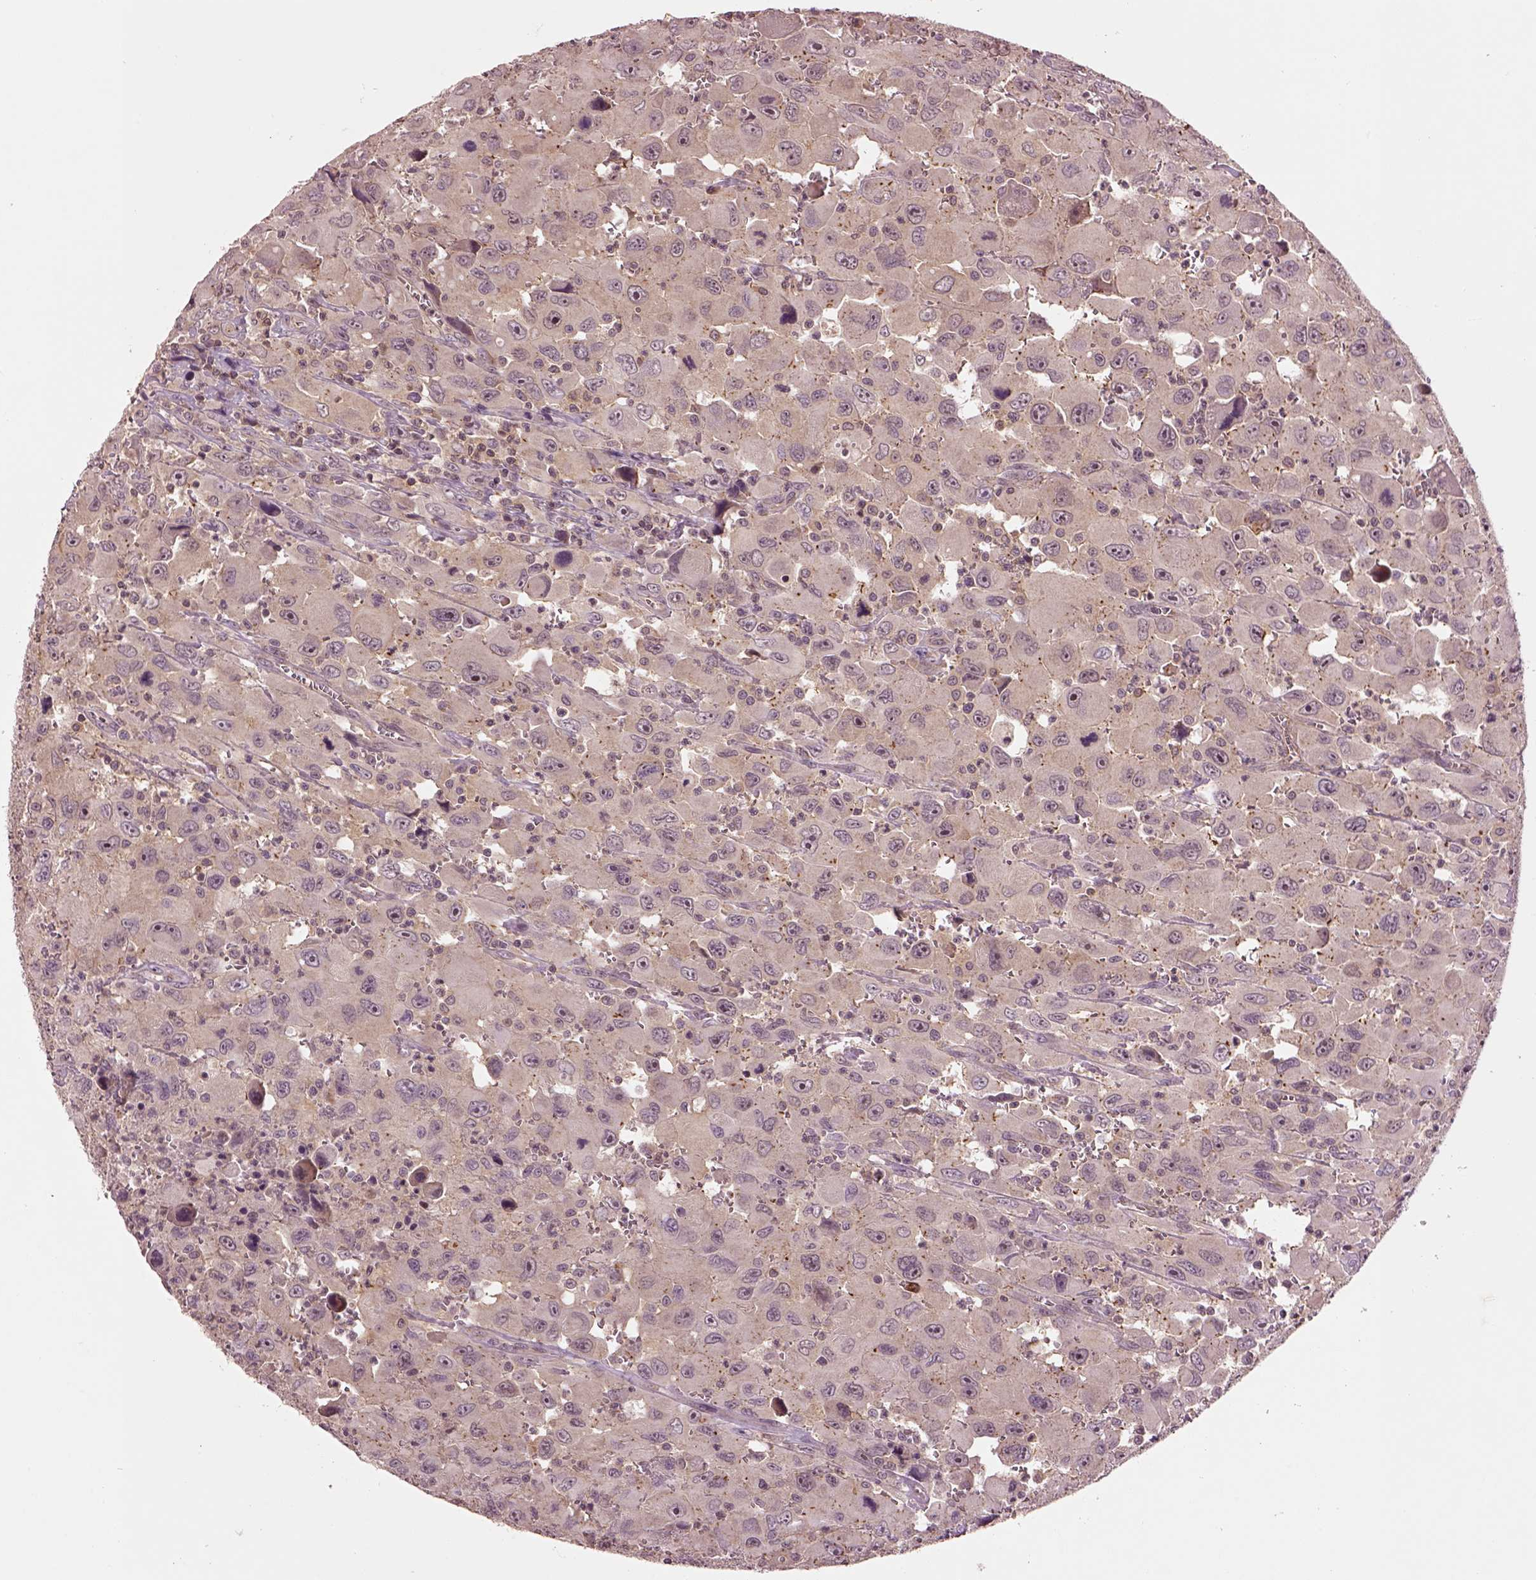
{"staining": {"intensity": "weak", "quantity": "<25%", "location": "cytoplasmic/membranous"}, "tissue": "head and neck cancer", "cell_type": "Tumor cells", "image_type": "cancer", "snomed": [{"axis": "morphology", "description": "Squamous cell carcinoma, NOS"}, {"axis": "morphology", "description": "Squamous cell carcinoma, metastatic, NOS"}, {"axis": "topography", "description": "Oral tissue"}, {"axis": "topography", "description": "Head-Neck"}], "caption": "Protein analysis of head and neck cancer shows no significant expression in tumor cells.", "gene": "MTHFS", "patient": {"sex": "female", "age": 85}}